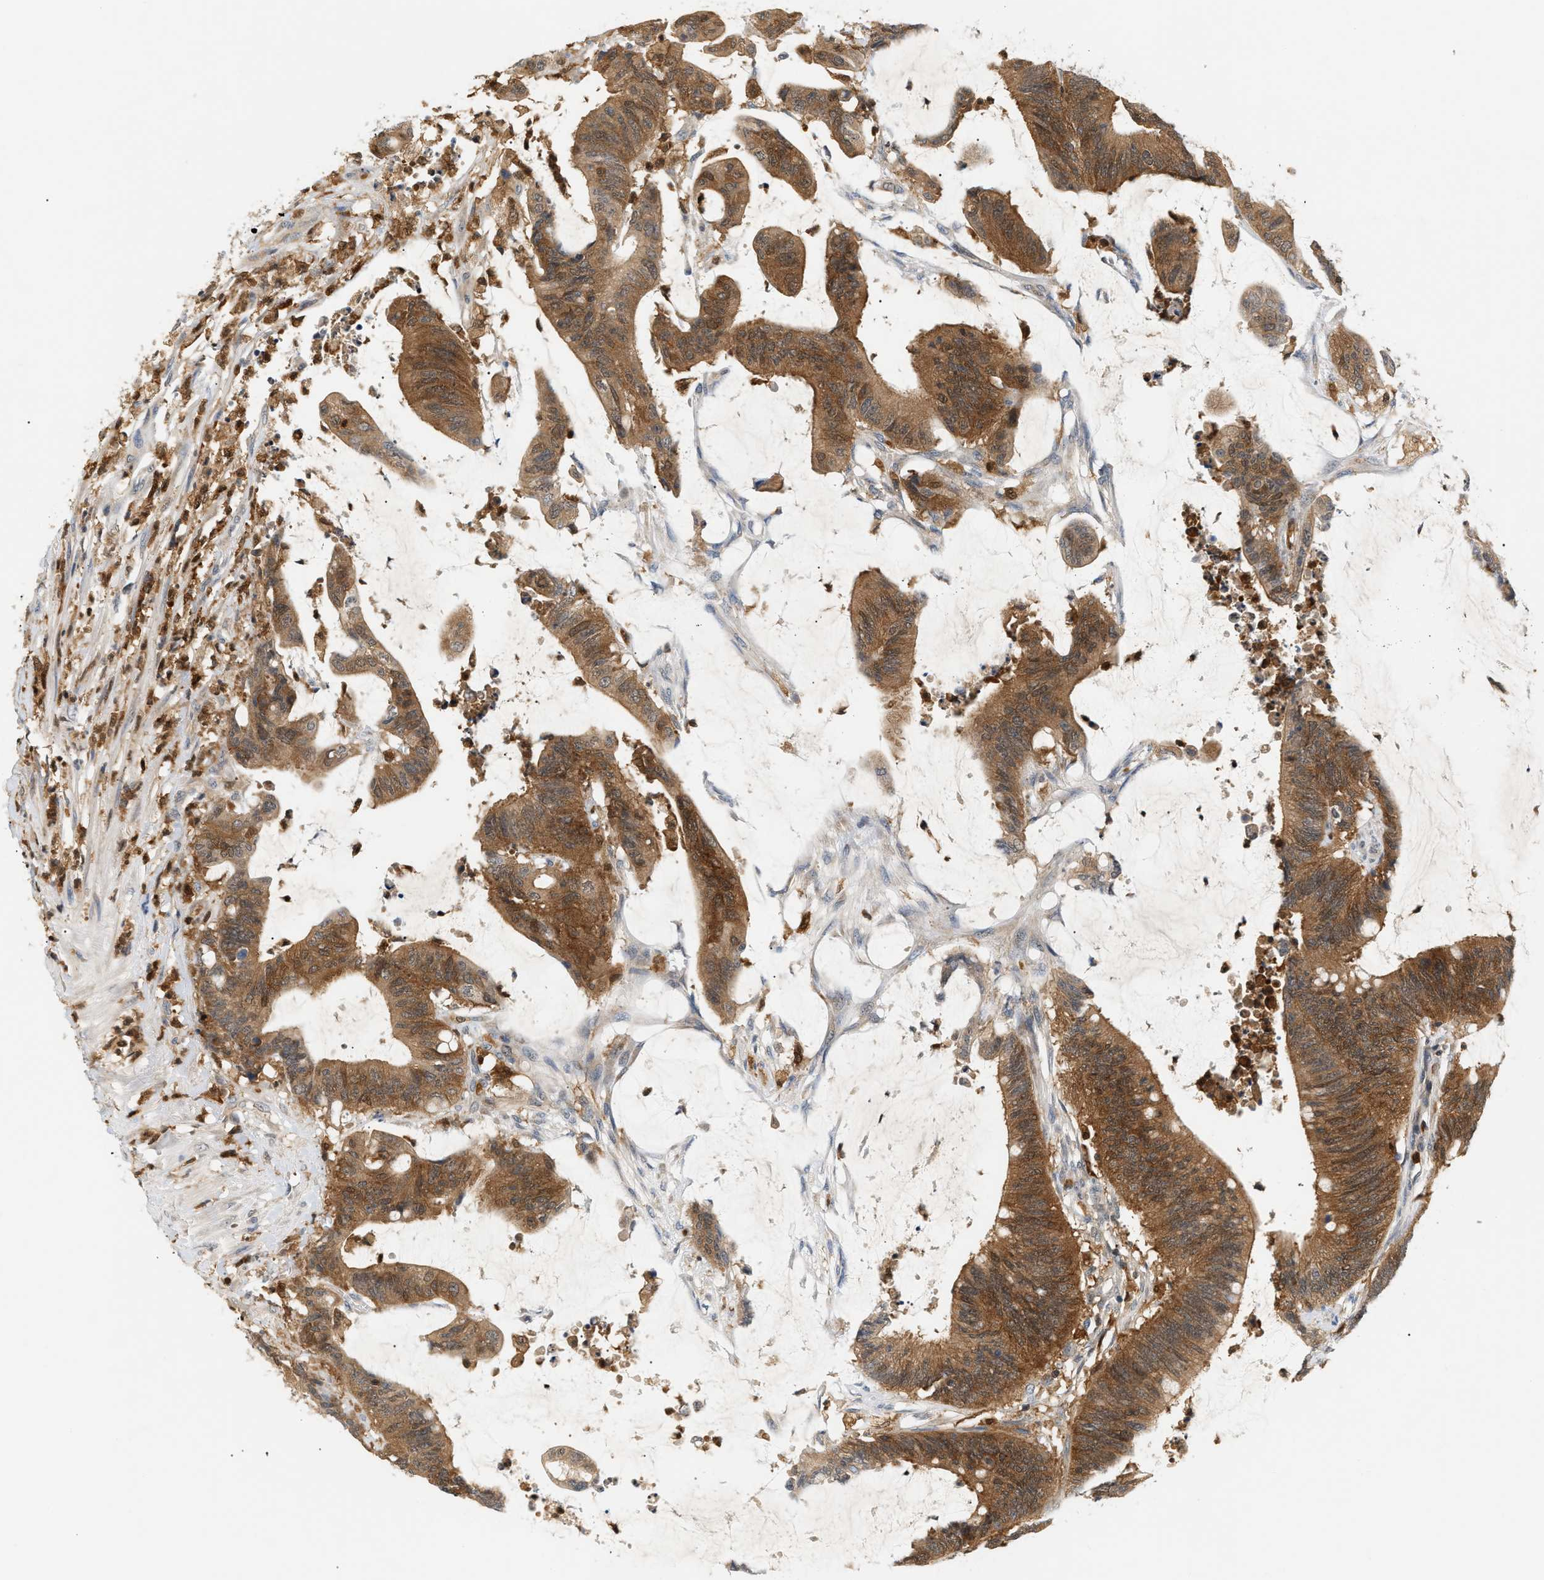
{"staining": {"intensity": "moderate", "quantity": ">75%", "location": "cytoplasmic/membranous"}, "tissue": "colorectal cancer", "cell_type": "Tumor cells", "image_type": "cancer", "snomed": [{"axis": "morphology", "description": "Adenocarcinoma, NOS"}, {"axis": "topography", "description": "Rectum"}], "caption": "Colorectal cancer tissue displays moderate cytoplasmic/membranous positivity in approximately >75% of tumor cells (DAB (3,3'-diaminobenzidine) IHC, brown staining for protein, blue staining for nuclei).", "gene": "PYCARD", "patient": {"sex": "female", "age": 66}}